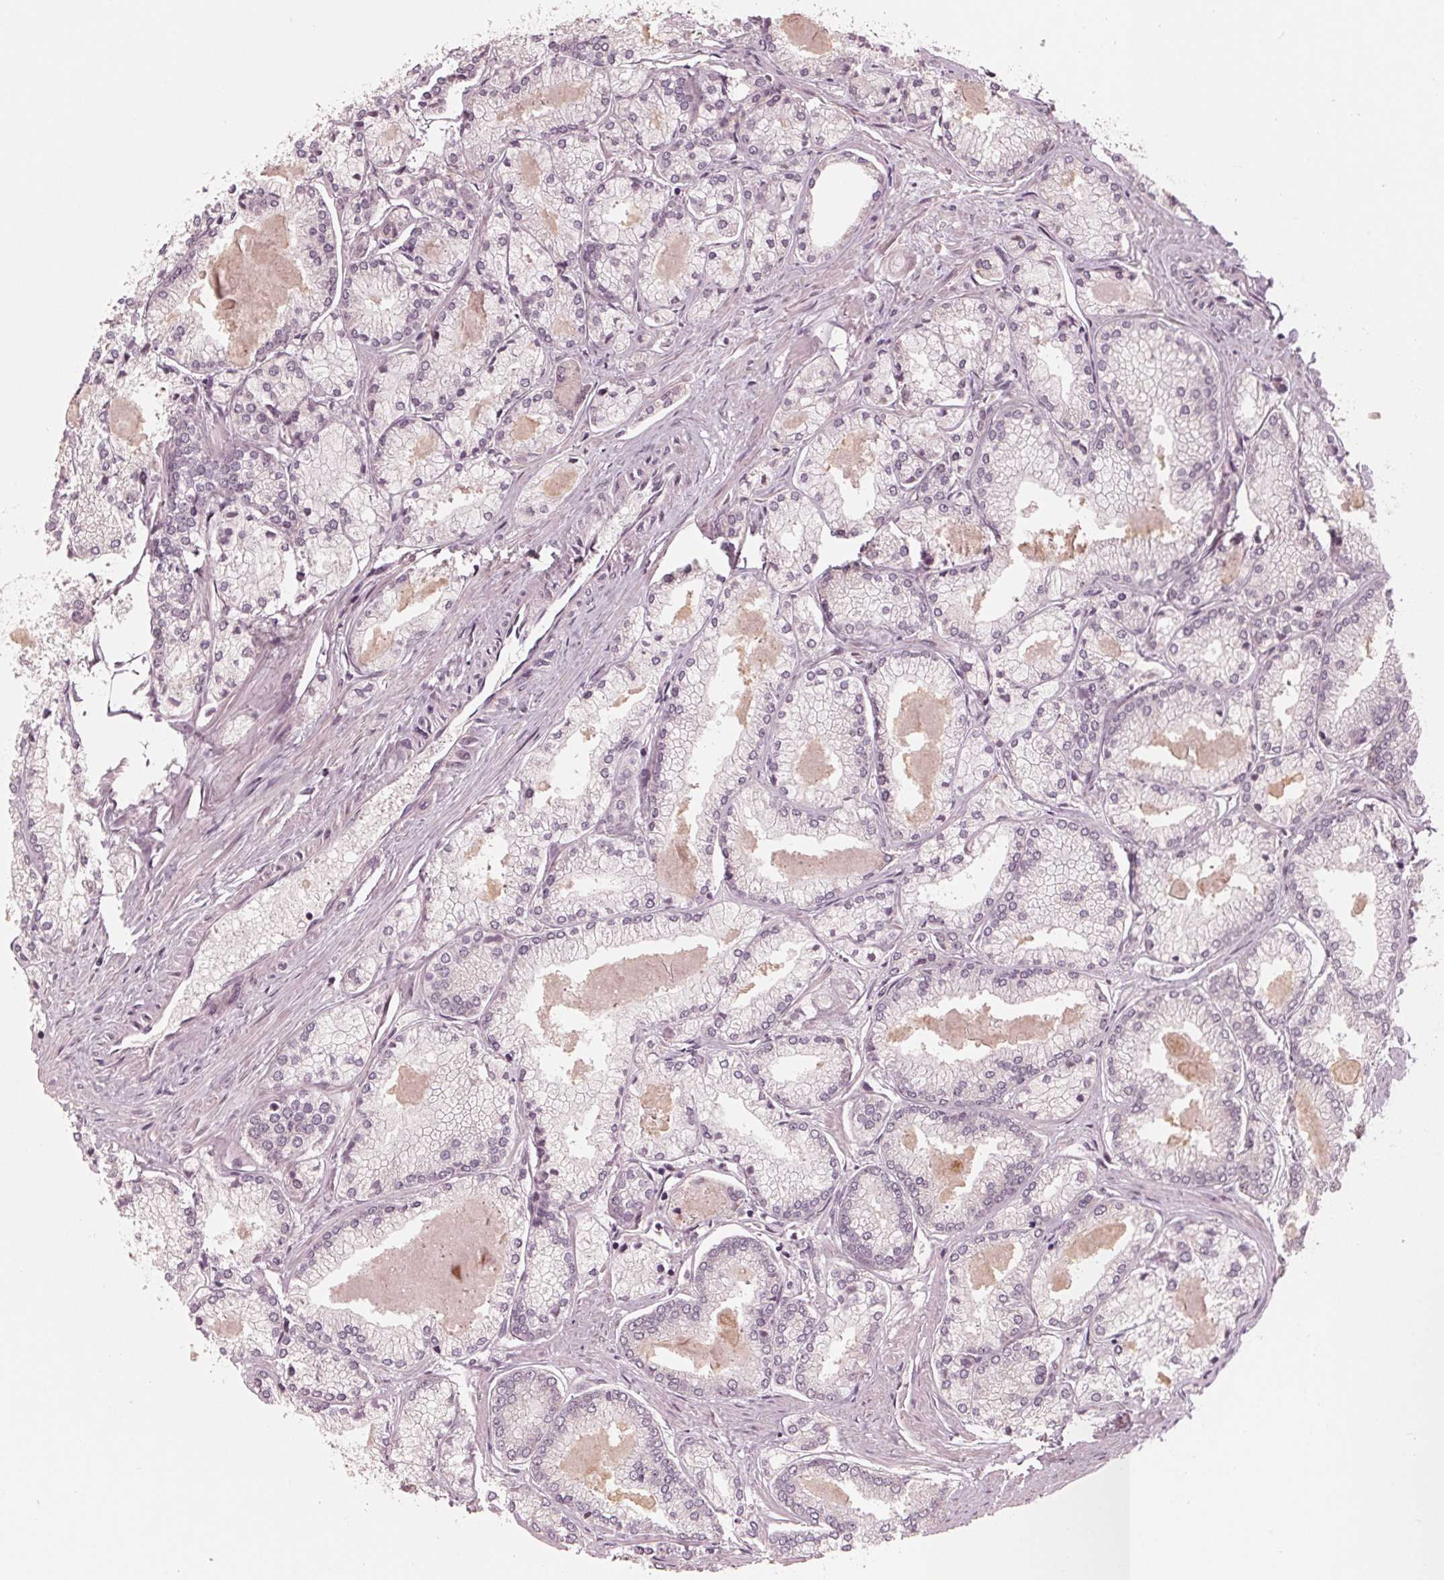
{"staining": {"intensity": "weak", "quantity": "25%-75%", "location": "cytoplasmic/membranous"}, "tissue": "prostate cancer", "cell_type": "Tumor cells", "image_type": "cancer", "snomed": [{"axis": "morphology", "description": "Adenocarcinoma, High grade"}, {"axis": "topography", "description": "Prostate"}], "caption": "This histopathology image demonstrates immunohistochemistry staining of human prostate cancer (adenocarcinoma (high-grade)), with low weak cytoplasmic/membranous positivity in approximately 25%-75% of tumor cells.", "gene": "ZNF471", "patient": {"sex": "male", "age": 68}}